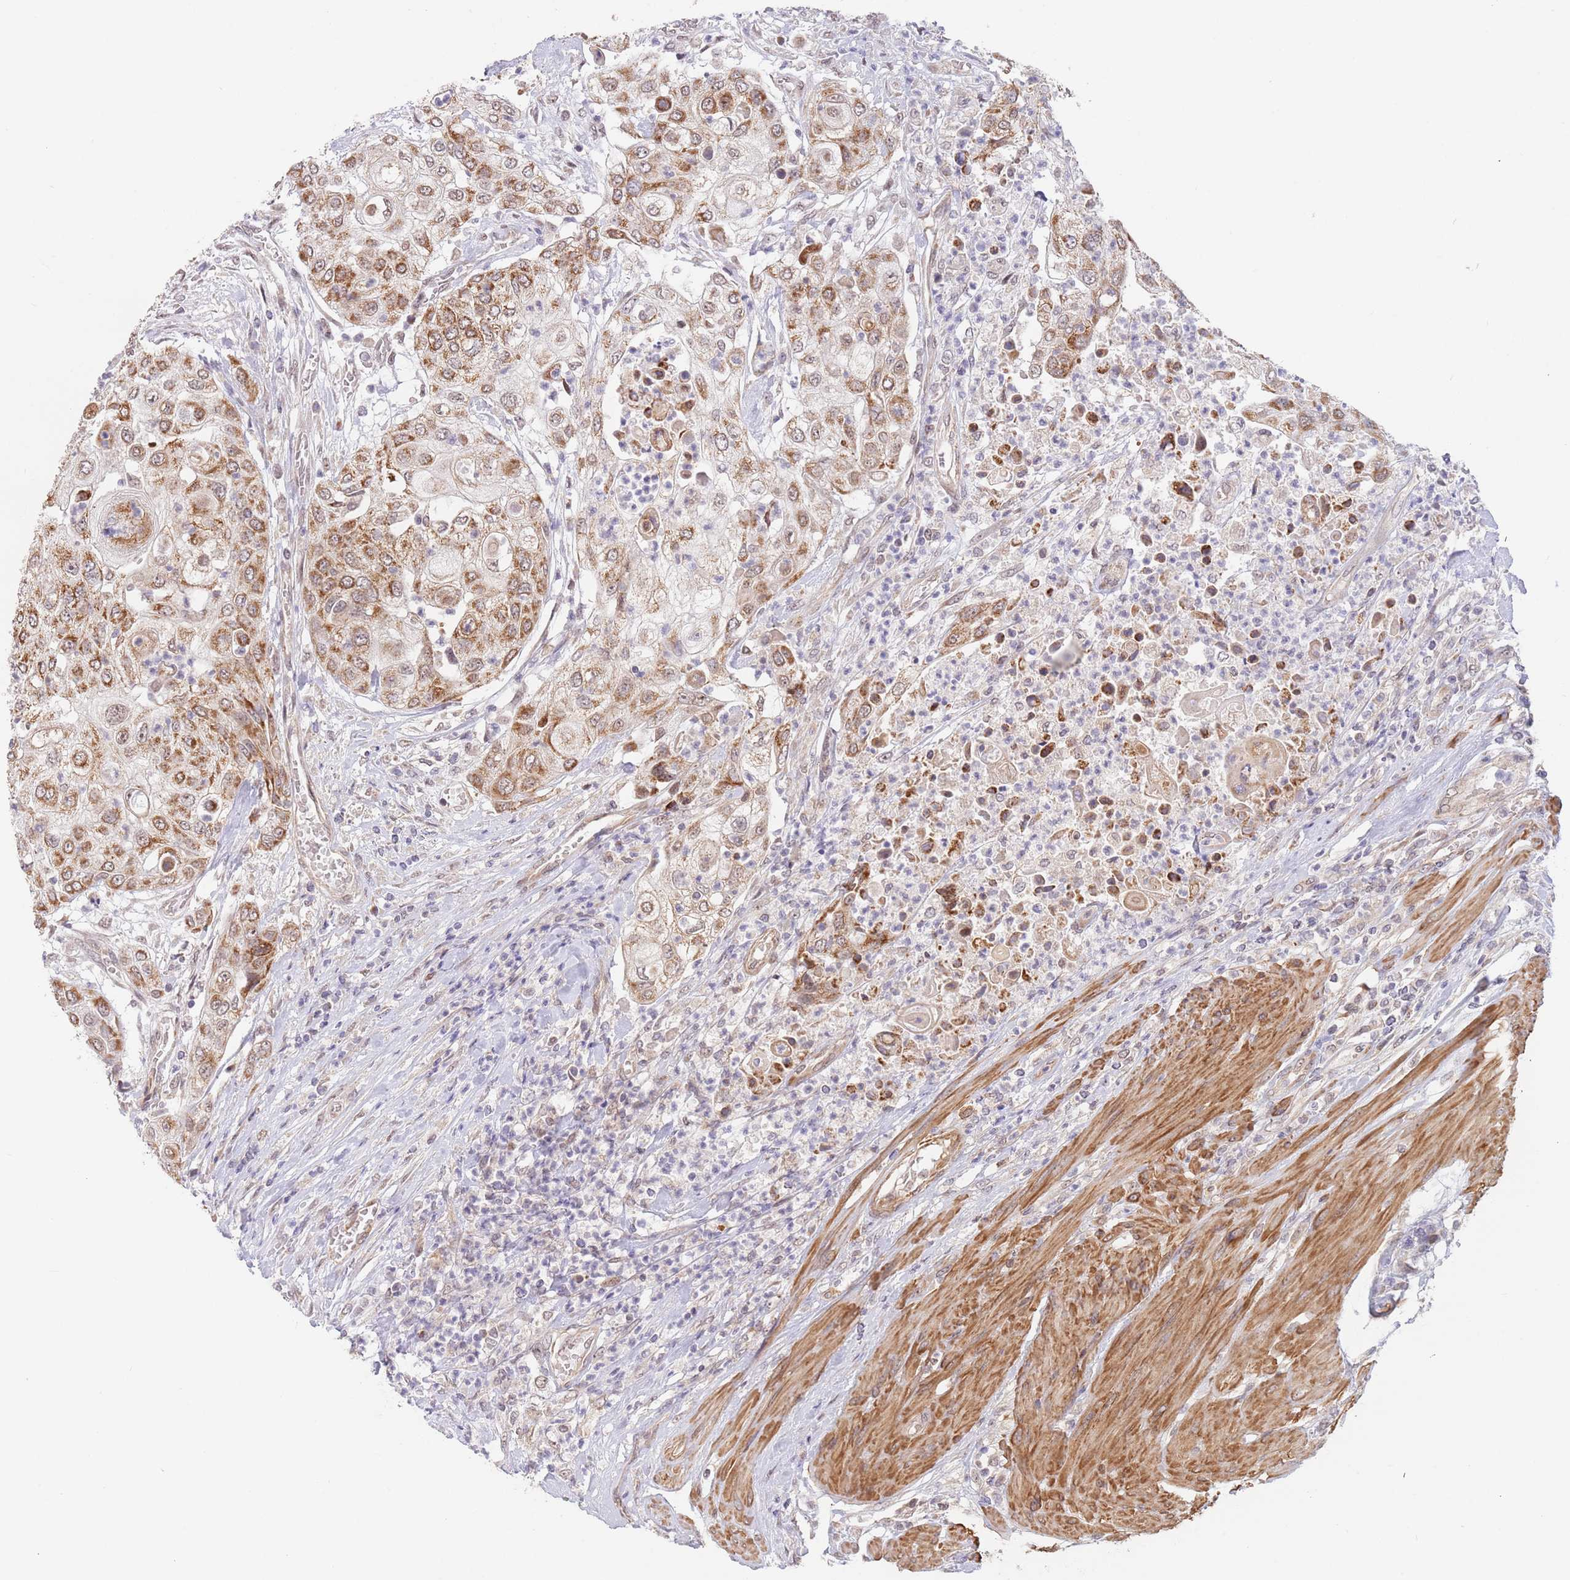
{"staining": {"intensity": "moderate", "quantity": ">75%", "location": "cytoplasmic/membranous"}, "tissue": "urothelial cancer", "cell_type": "Tumor cells", "image_type": "cancer", "snomed": [{"axis": "morphology", "description": "Urothelial carcinoma, High grade"}, {"axis": "topography", "description": "Urinary bladder"}], "caption": "Immunohistochemical staining of urothelial cancer demonstrates medium levels of moderate cytoplasmic/membranous protein expression in approximately >75% of tumor cells.", "gene": "UQCC3", "patient": {"sex": "female", "age": 79}}